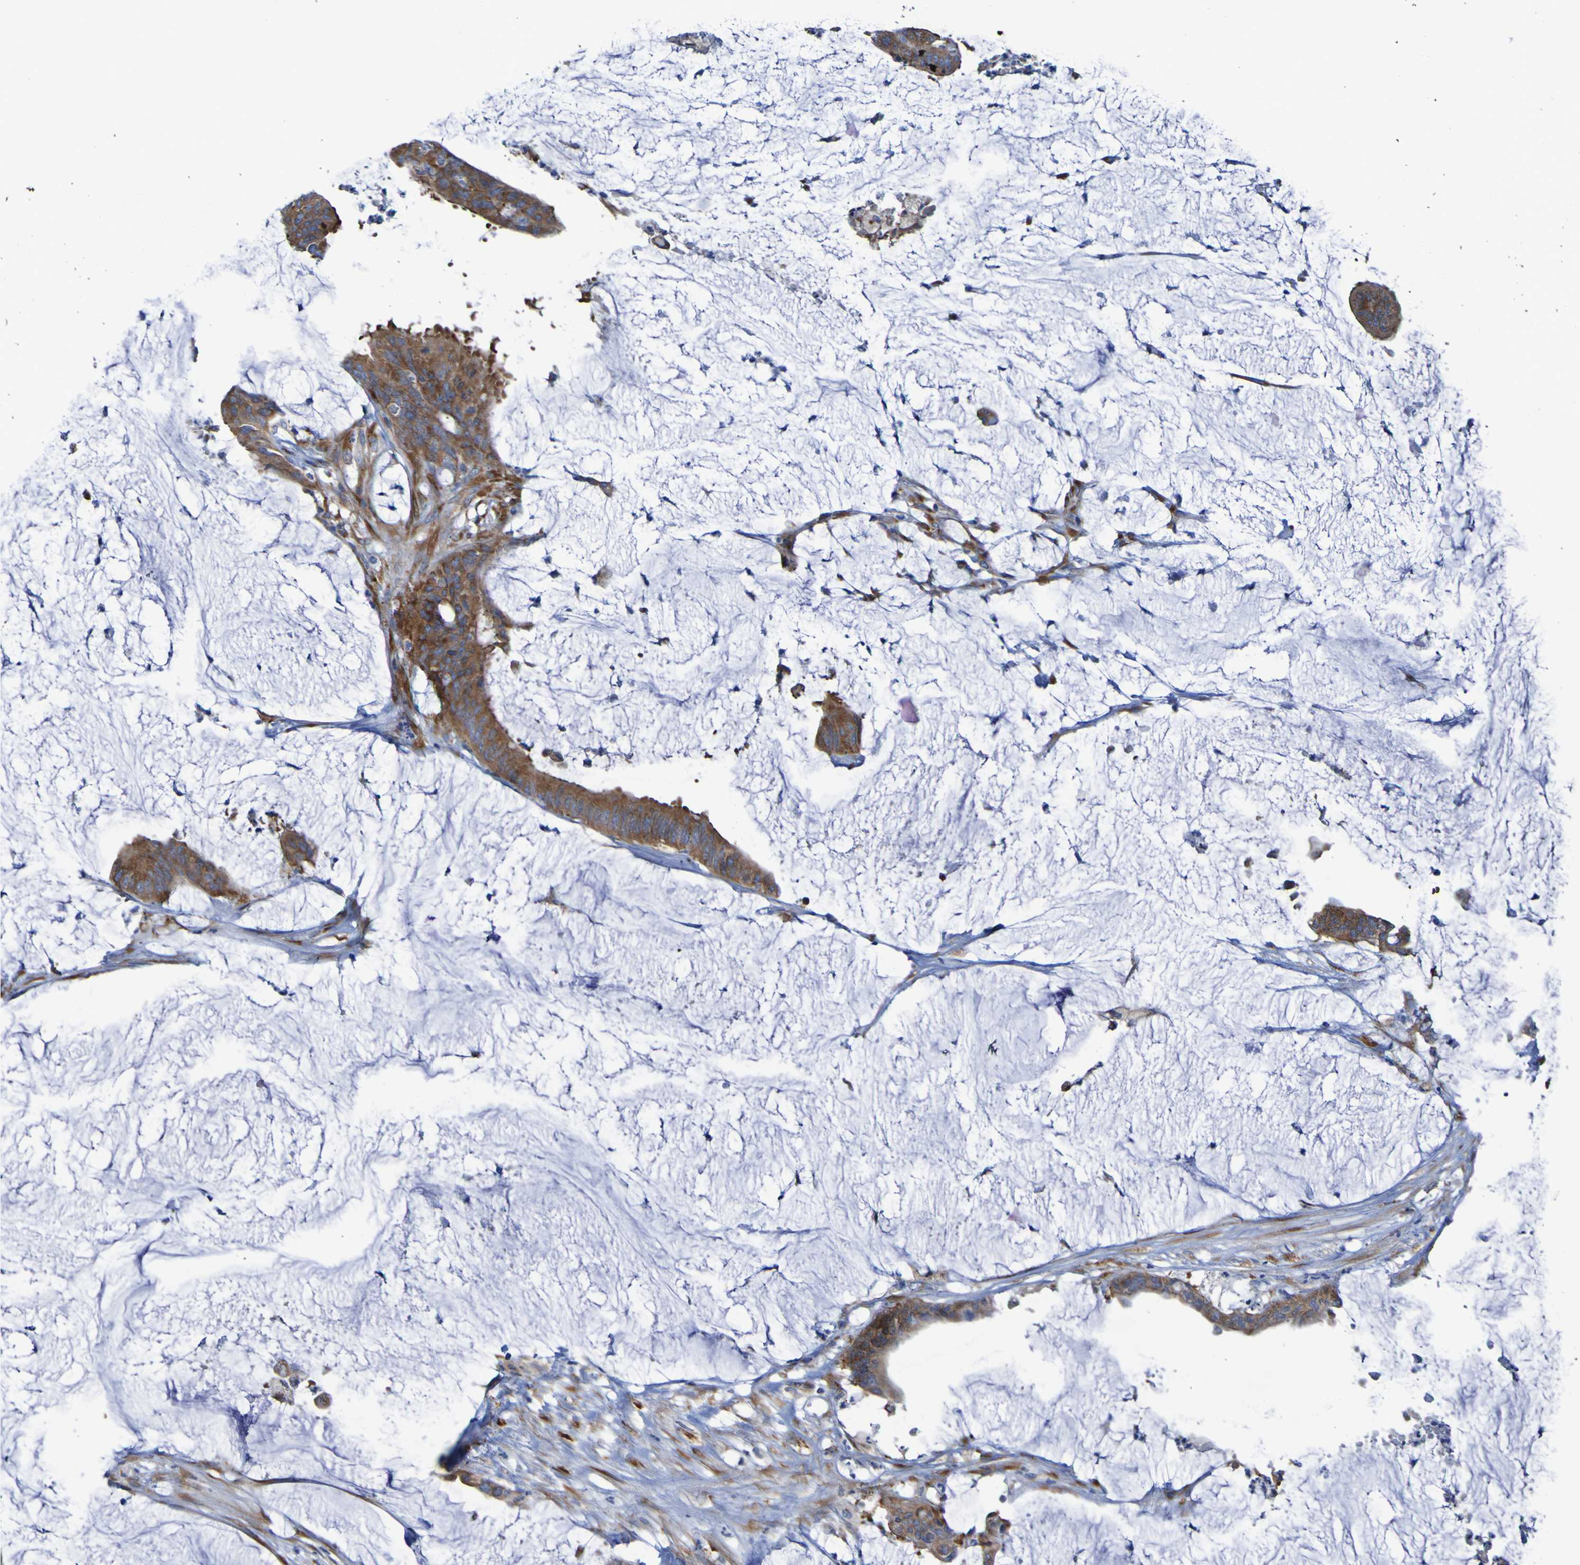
{"staining": {"intensity": "strong", "quantity": ">75%", "location": "cytoplasmic/membranous"}, "tissue": "colorectal cancer", "cell_type": "Tumor cells", "image_type": "cancer", "snomed": [{"axis": "morphology", "description": "Adenocarcinoma, NOS"}, {"axis": "topography", "description": "Rectum"}], "caption": "Strong cytoplasmic/membranous positivity is identified in about >75% of tumor cells in adenocarcinoma (colorectal). (DAB IHC, brown staining for protein, blue staining for nuclei).", "gene": "FKBP3", "patient": {"sex": "female", "age": 66}}